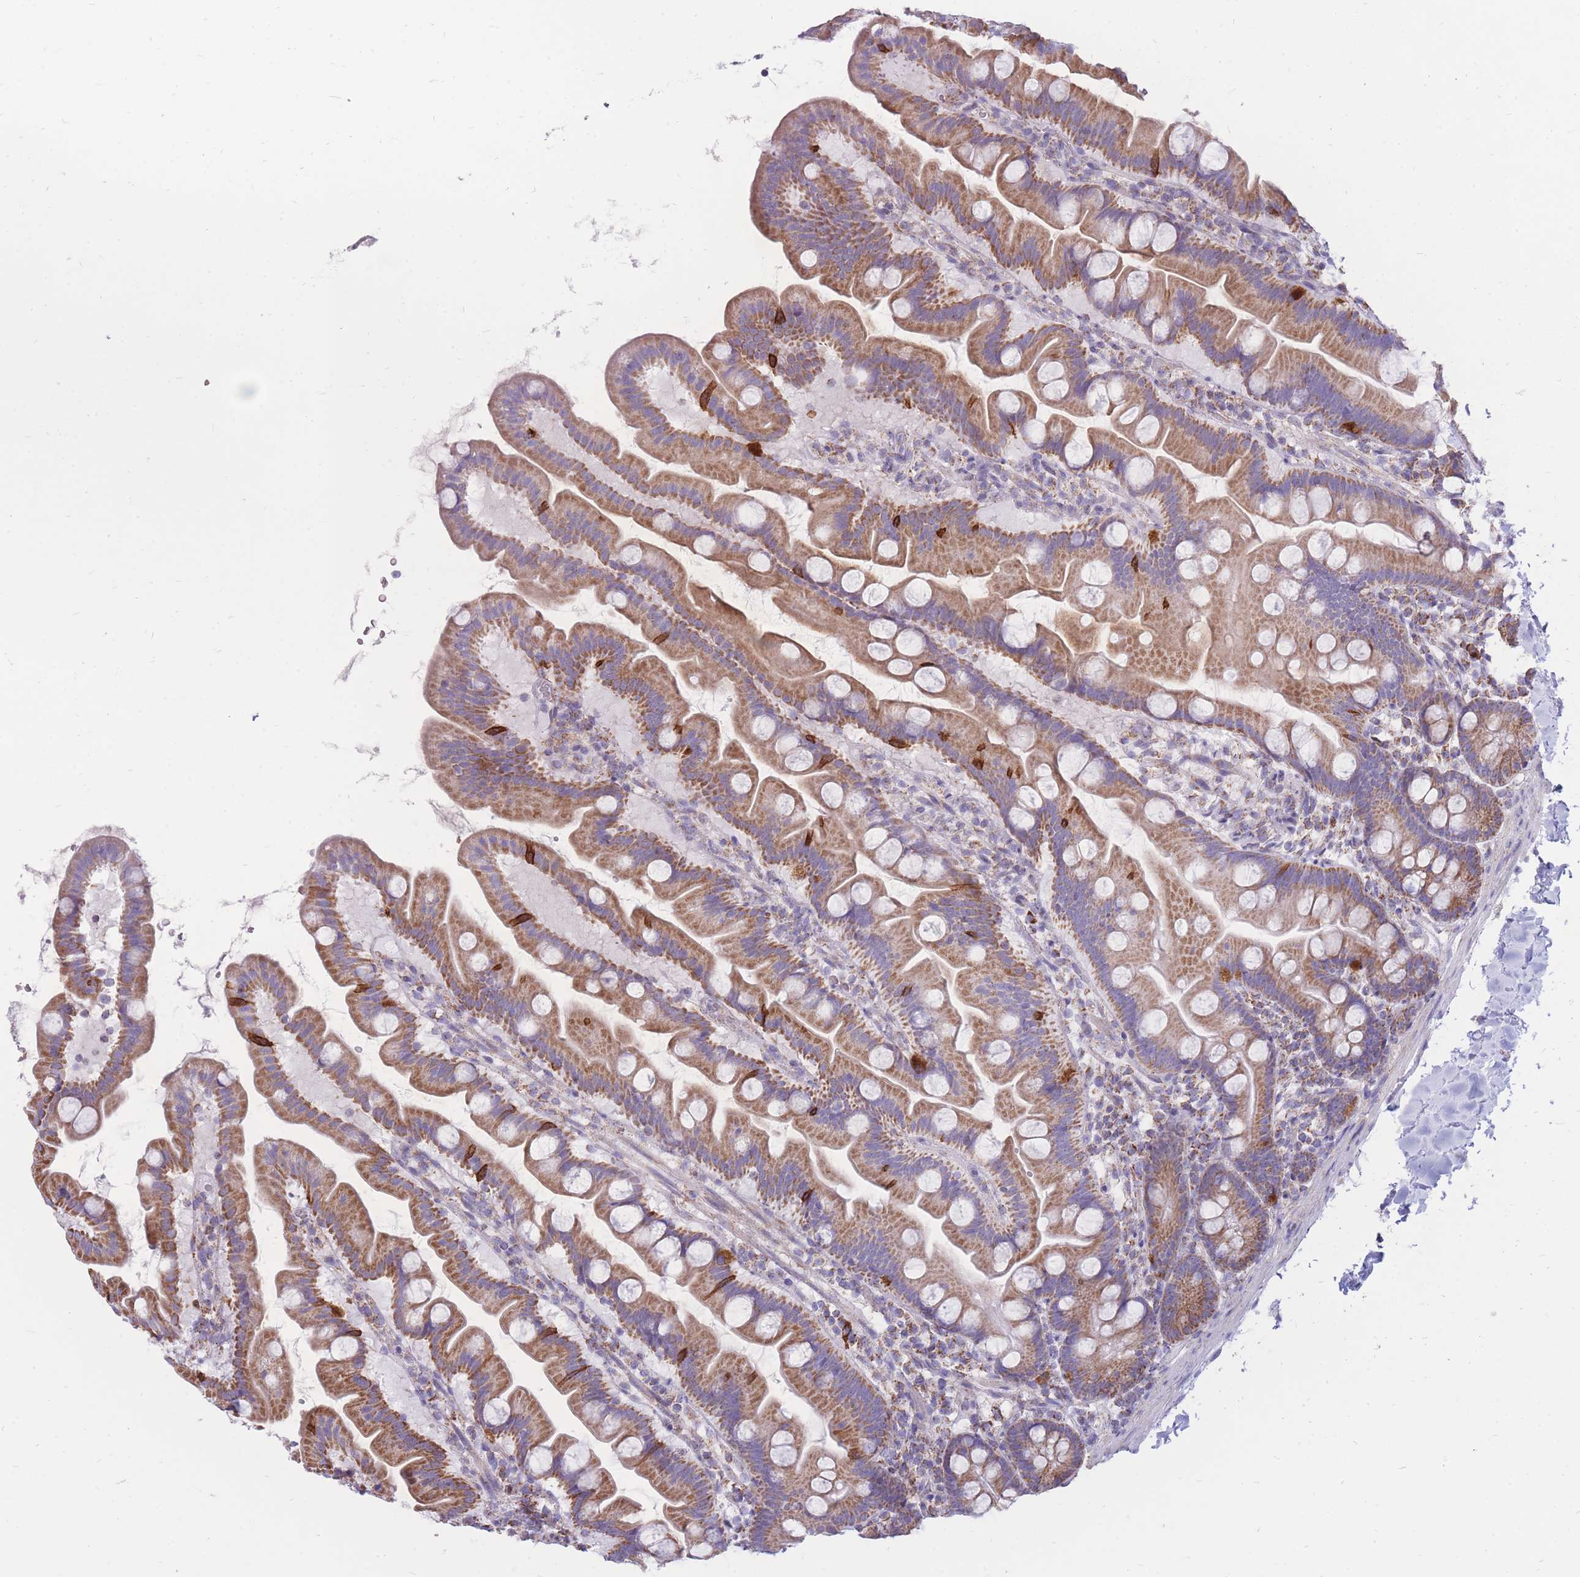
{"staining": {"intensity": "moderate", "quantity": ">75%", "location": "cytoplasmic/membranous"}, "tissue": "small intestine", "cell_type": "Glandular cells", "image_type": "normal", "snomed": [{"axis": "morphology", "description": "Normal tissue, NOS"}, {"axis": "topography", "description": "Small intestine"}], "caption": "Immunohistochemical staining of unremarkable small intestine exhibits >75% levels of moderate cytoplasmic/membranous protein staining in about >75% of glandular cells. The staining was performed using DAB (3,3'-diaminobenzidine) to visualize the protein expression in brown, while the nuclei were stained in blue with hematoxylin (Magnification: 20x).", "gene": "PCSK1", "patient": {"sex": "female", "age": 68}}